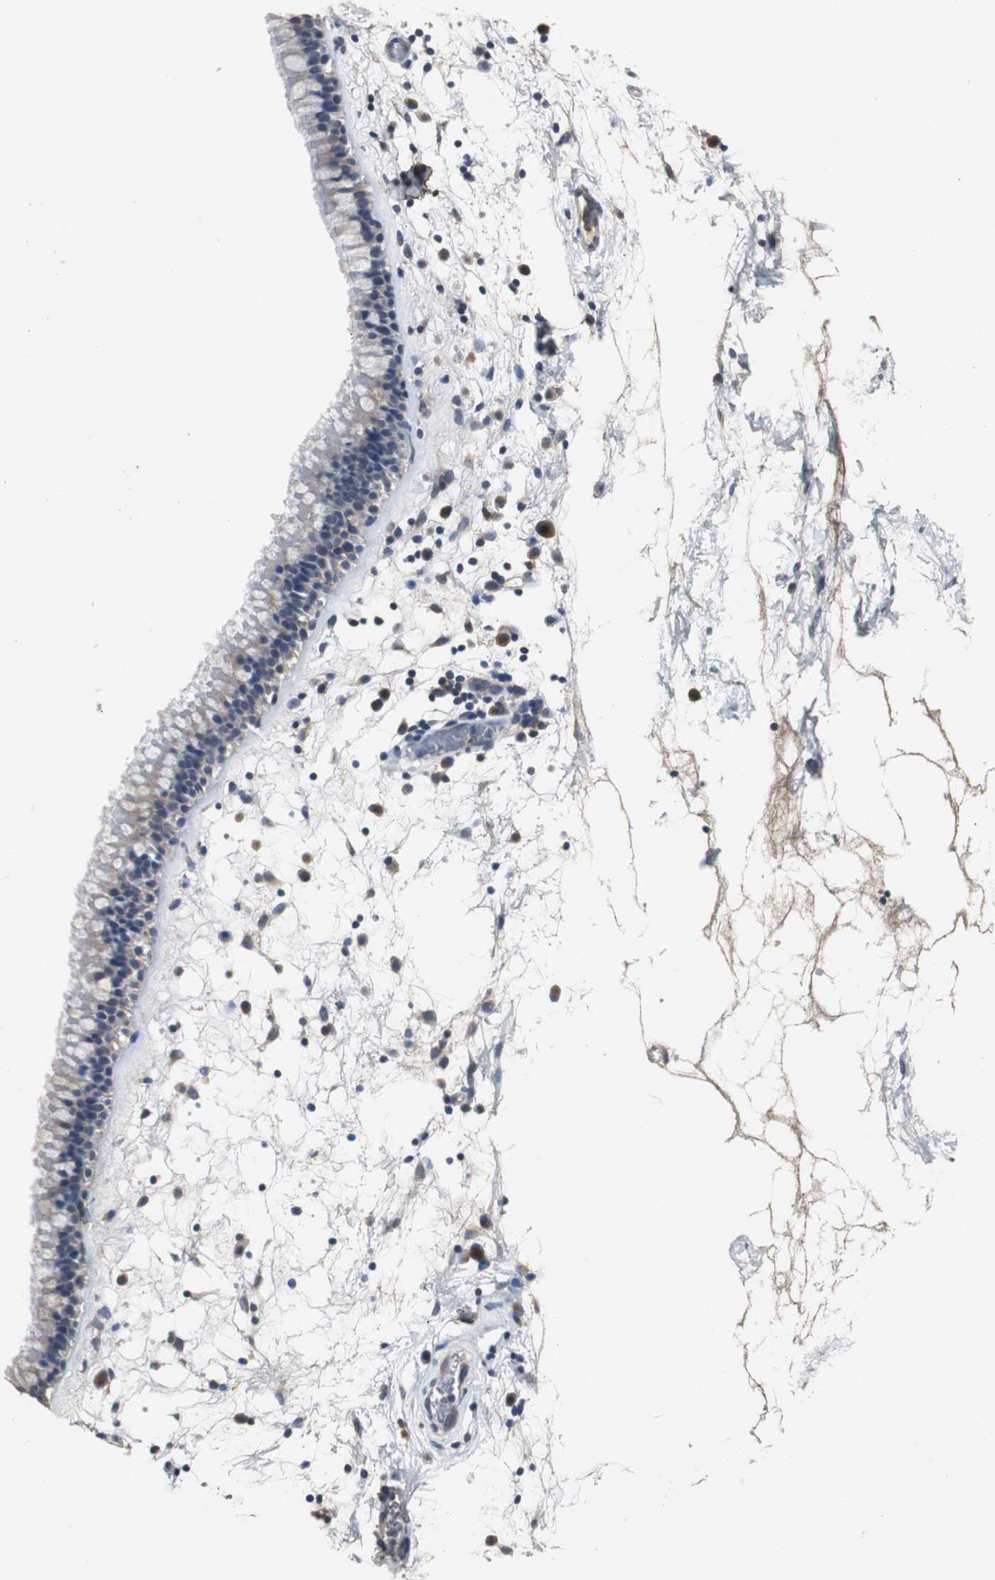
{"staining": {"intensity": "weak", "quantity": "<25%", "location": "cytoplasmic/membranous"}, "tissue": "nasopharynx", "cell_type": "Respiratory epithelial cells", "image_type": "normal", "snomed": [{"axis": "morphology", "description": "Normal tissue, NOS"}, {"axis": "morphology", "description": "Inflammation, NOS"}, {"axis": "topography", "description": "Nasopharynx"}], "caption": "This image is of unremarkable nasopharynx stained with IHC to label a protein in brown with the nuclei are counter-stained blue. There is no expression in respiratory epithelial cells.", "gene": "PTPRN2", "patient": {"sex": "male", "age": 48}}